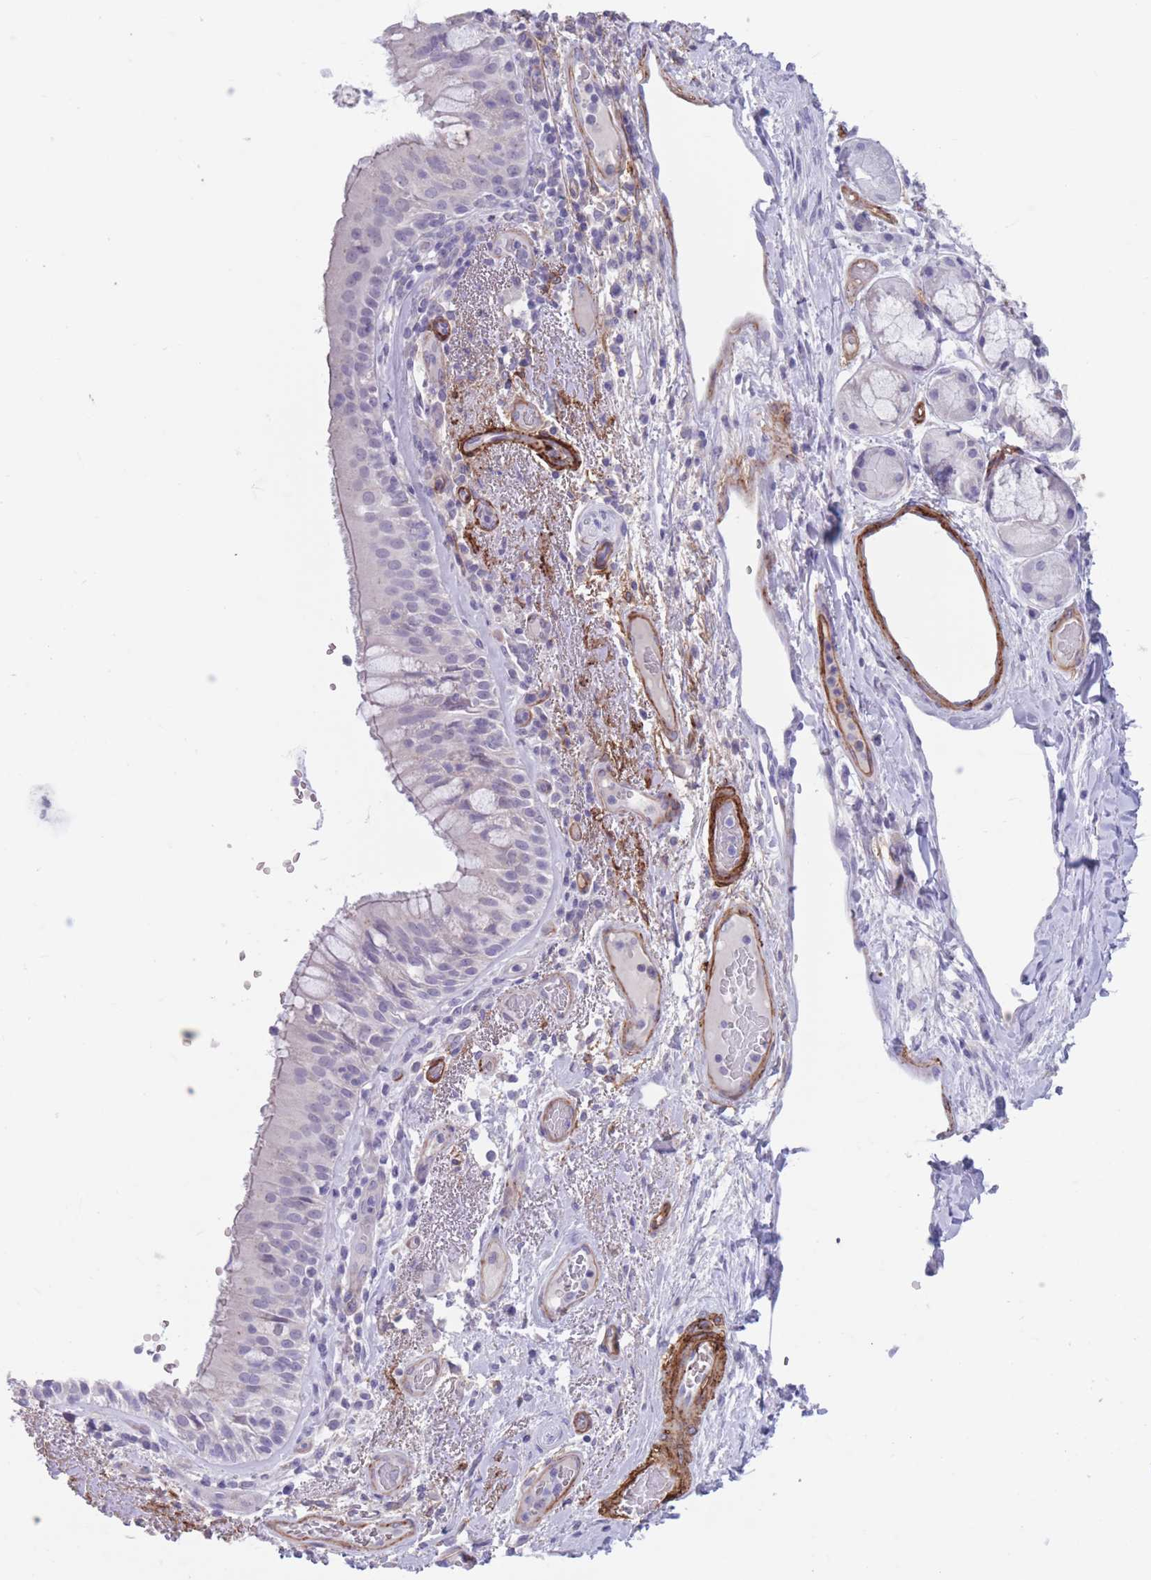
{"staining": {"intensity": "negative", "quantity": "none", "location": "none"}, "tissue": "bronchus", "cell_type": "Respiratory epithelial cells", "image_type": "normal", "snomed": [{"axis": "morphology", "description": "Normal tissue, NOS"}, {"axis": "topography", "description": "Cartilage tissue"}, {"axis": "topography", "description": "Bronchus"}], "caption": "The IHC image has no significant positivity in respiratory epithelial cells of bronchus.", "gene": "DPYD", "patient": {"sex": "male", "age": 63}}